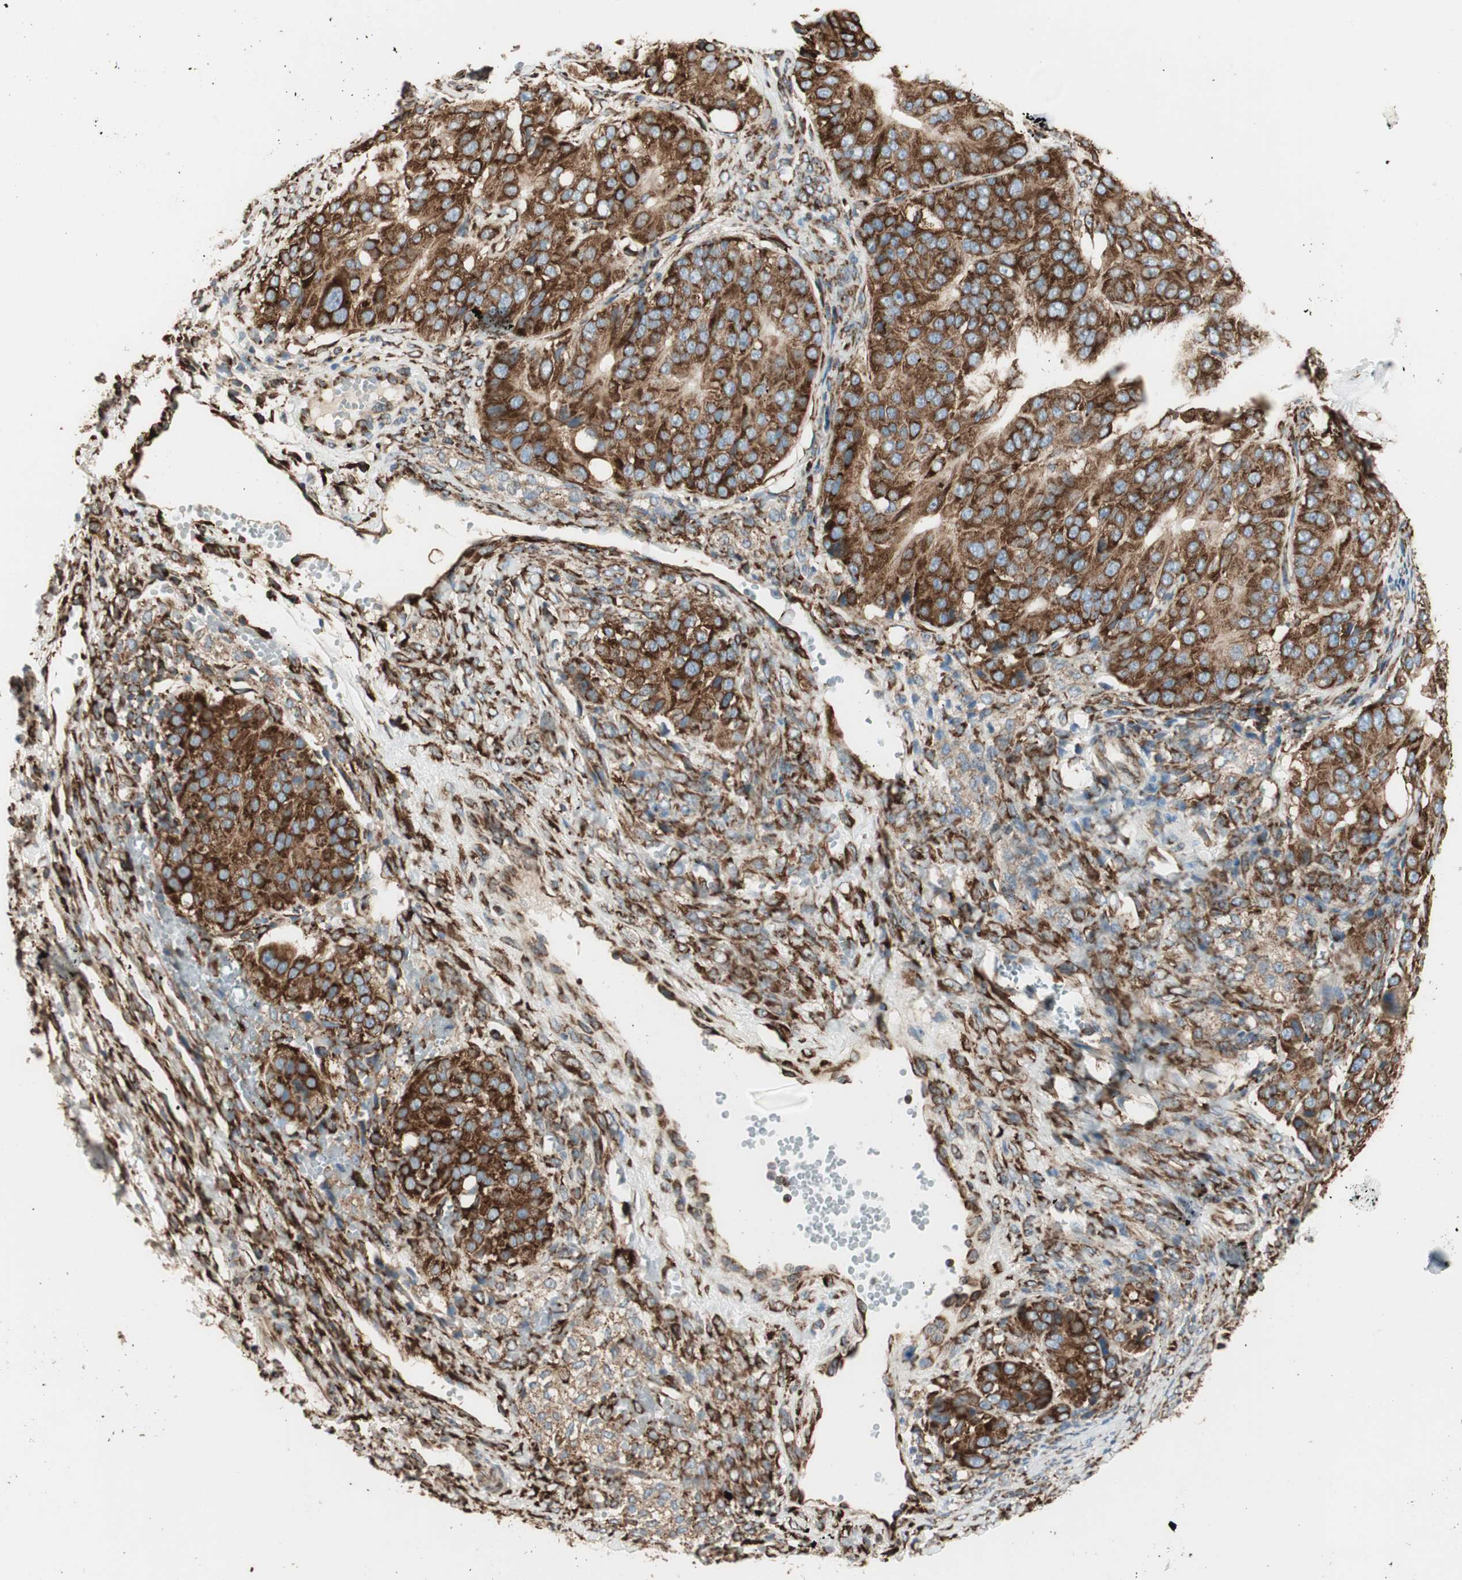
{"staining": {"intensity": "strong", "quantity": ">75%", "location": "cytoplasmic/membranous"}, "tissue": "ovarian cancer", "cell_type": "Tumor cells", "image_type": "cancer", "snomed": [{"axis": "morphology", "description": "Carcinoma, endometroid"}, {"axis": "topography", "description": "Ovary"}], "caption": "Protein analysis of ovarian cancer (endometroid carcinoma) tissue reveals strong cytoplasmic/membranous positivity in about >75% of tumor cells.", "gene": "RRBP1", "patient": {"sex": "female", "age": 51}}